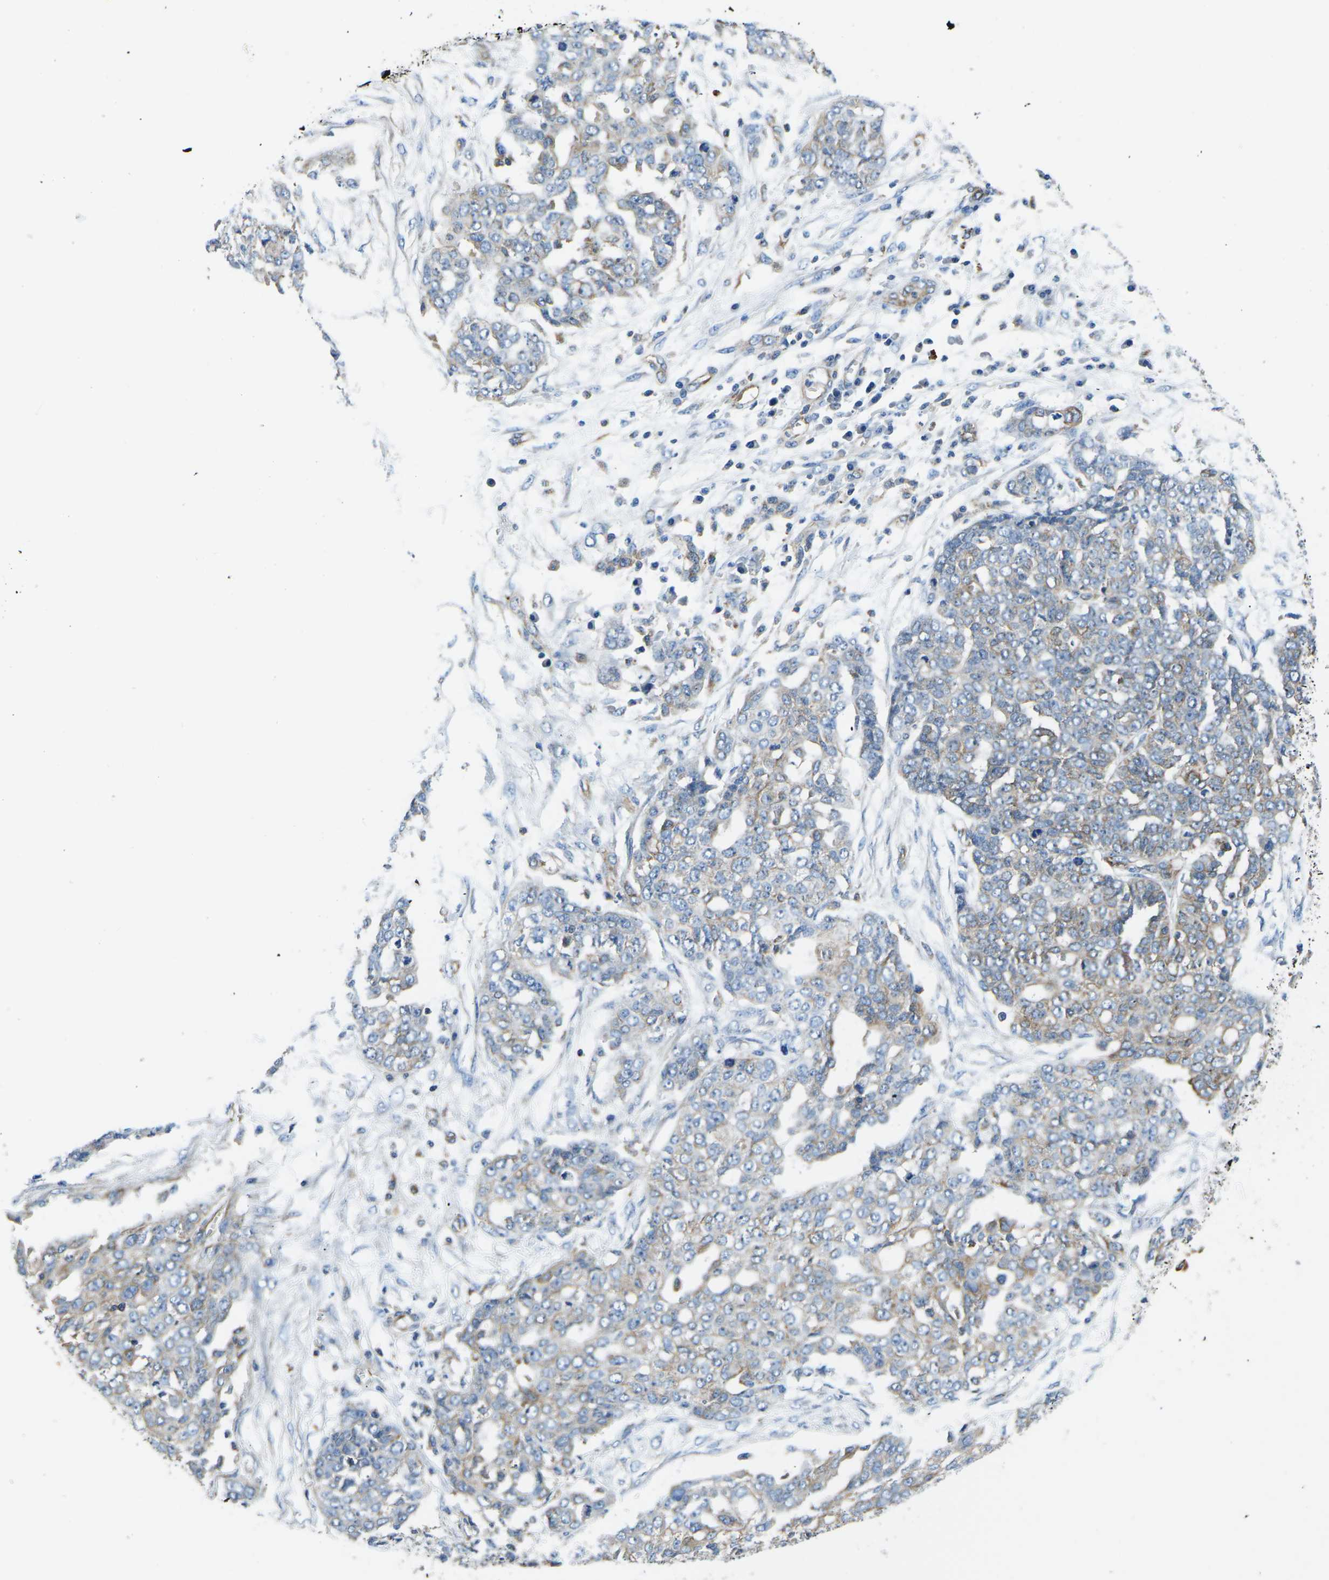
{"staining": {"intensity": "weak", "quantity": "25%-75%", "location": "cytoplasmic/membranous"}, "tissue": "ovarian cancer", "cell_type": "Tumor cells", "image_type": "cancer", "snomed": [{"axis": "morphology", "description": "Cystadenocarcinoma, serous, NOS"}, {"axis": "topography", "description": "Soft tissue"}, {"axis": "topography", "description": "Ovary"}], "caption": "An image of ovarian cancer (serous cystadenocarcinoma) stained for a protein displays weak cytoplasmic/membranous brown staining in tumor cells.", "gene": "KCNJ15", "patient": {"sex": "female", "age": 57}}